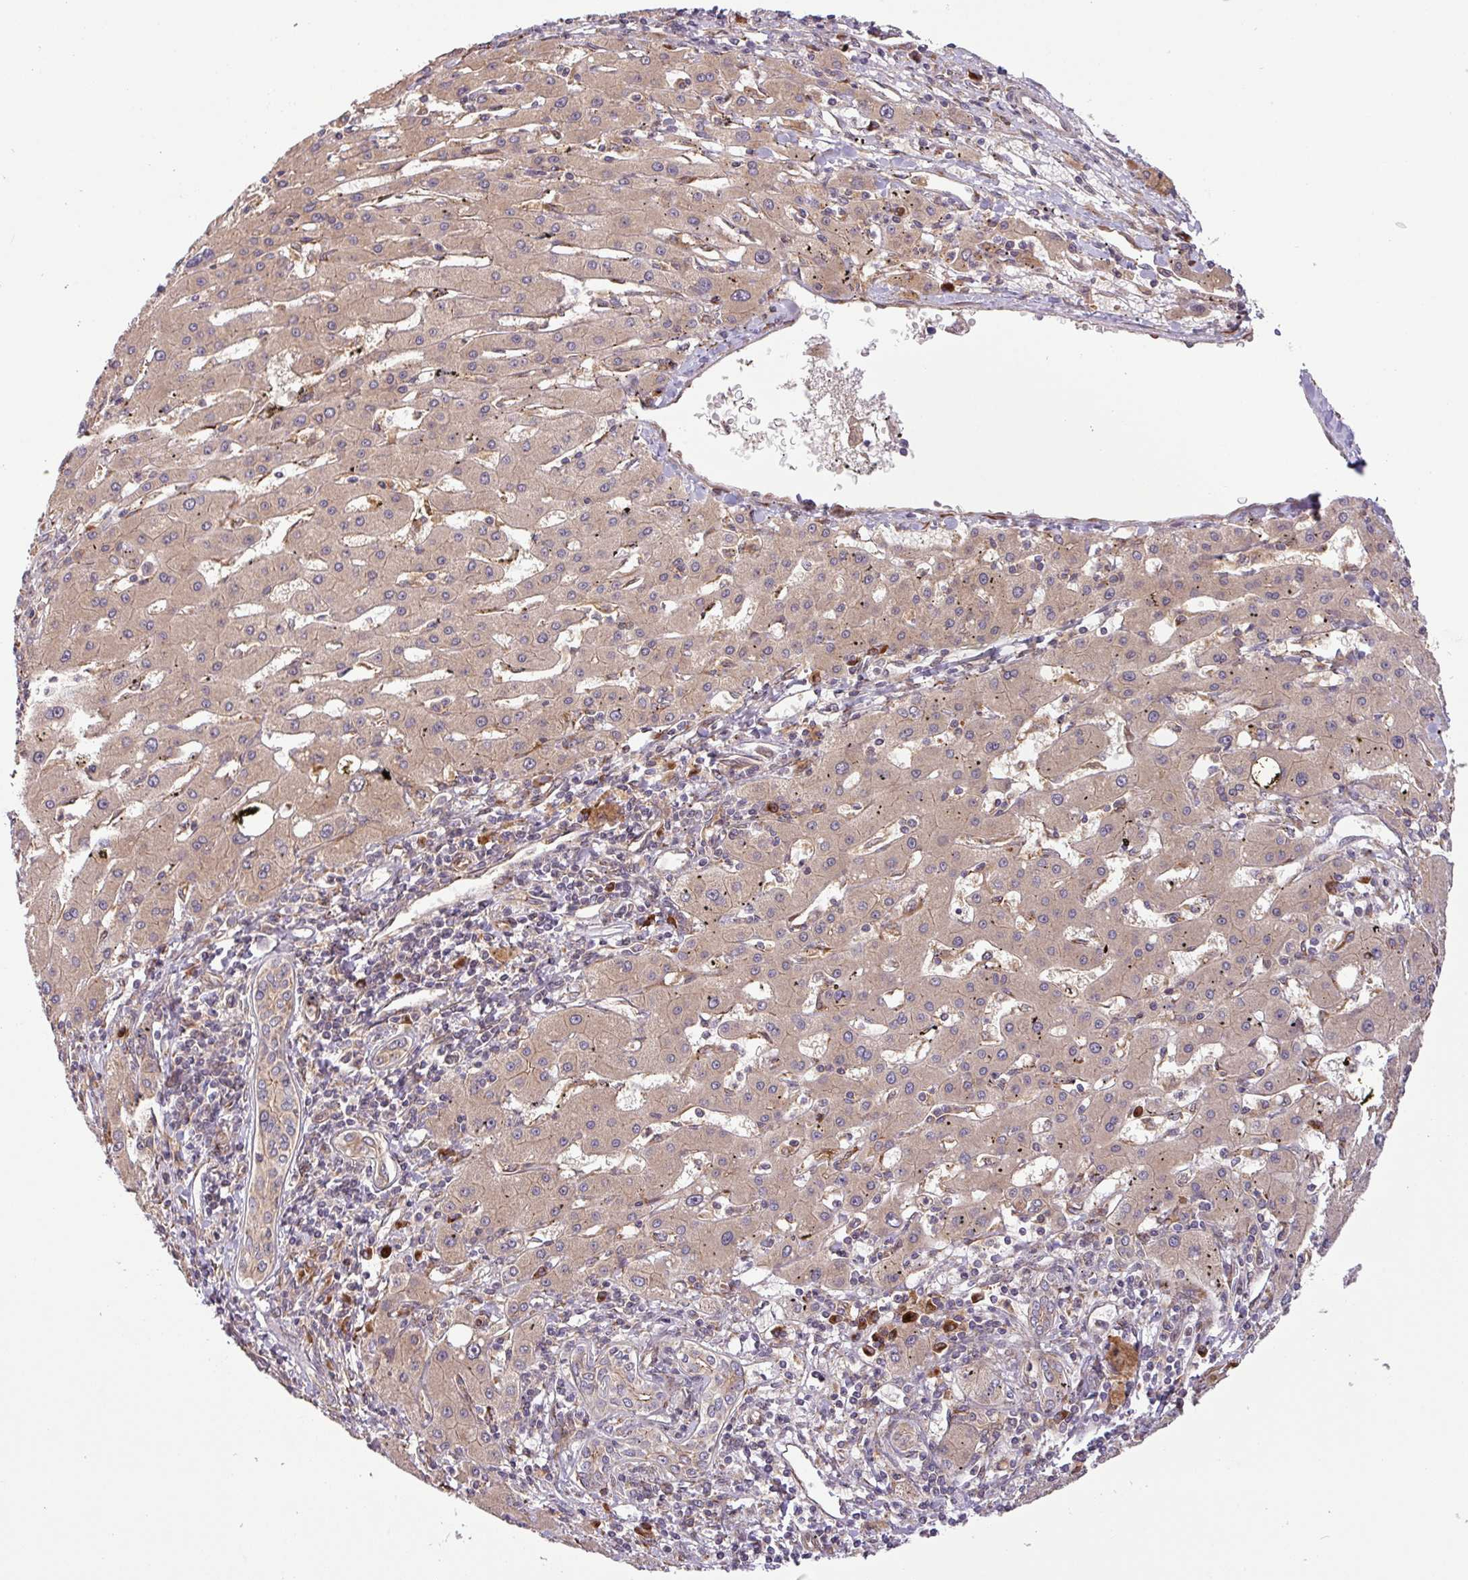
{"staining": {"intensity": "weak", "quantity": "25%-75%", "location": "cytoplasmic/membranous"}, "tissue": "liver cancer", "cell_type": "Tumor cells", "image_type": "cancer", "snomed": [{"axis": "morphology", "description": "Carcinoma, Hepatocellular, NOS"}, {"axis": "topography", "description": "Liver"}], "caption": "Immunohistochemistry (DAB (3,3'-diaminobenzidine)) staining of human liver cancer exhibits weak cytoplasmic/membranous protein staining in about 25%-75% of tumor cells.", "gene": "ART1", "patient": {"sex": "male", "age": 72}}